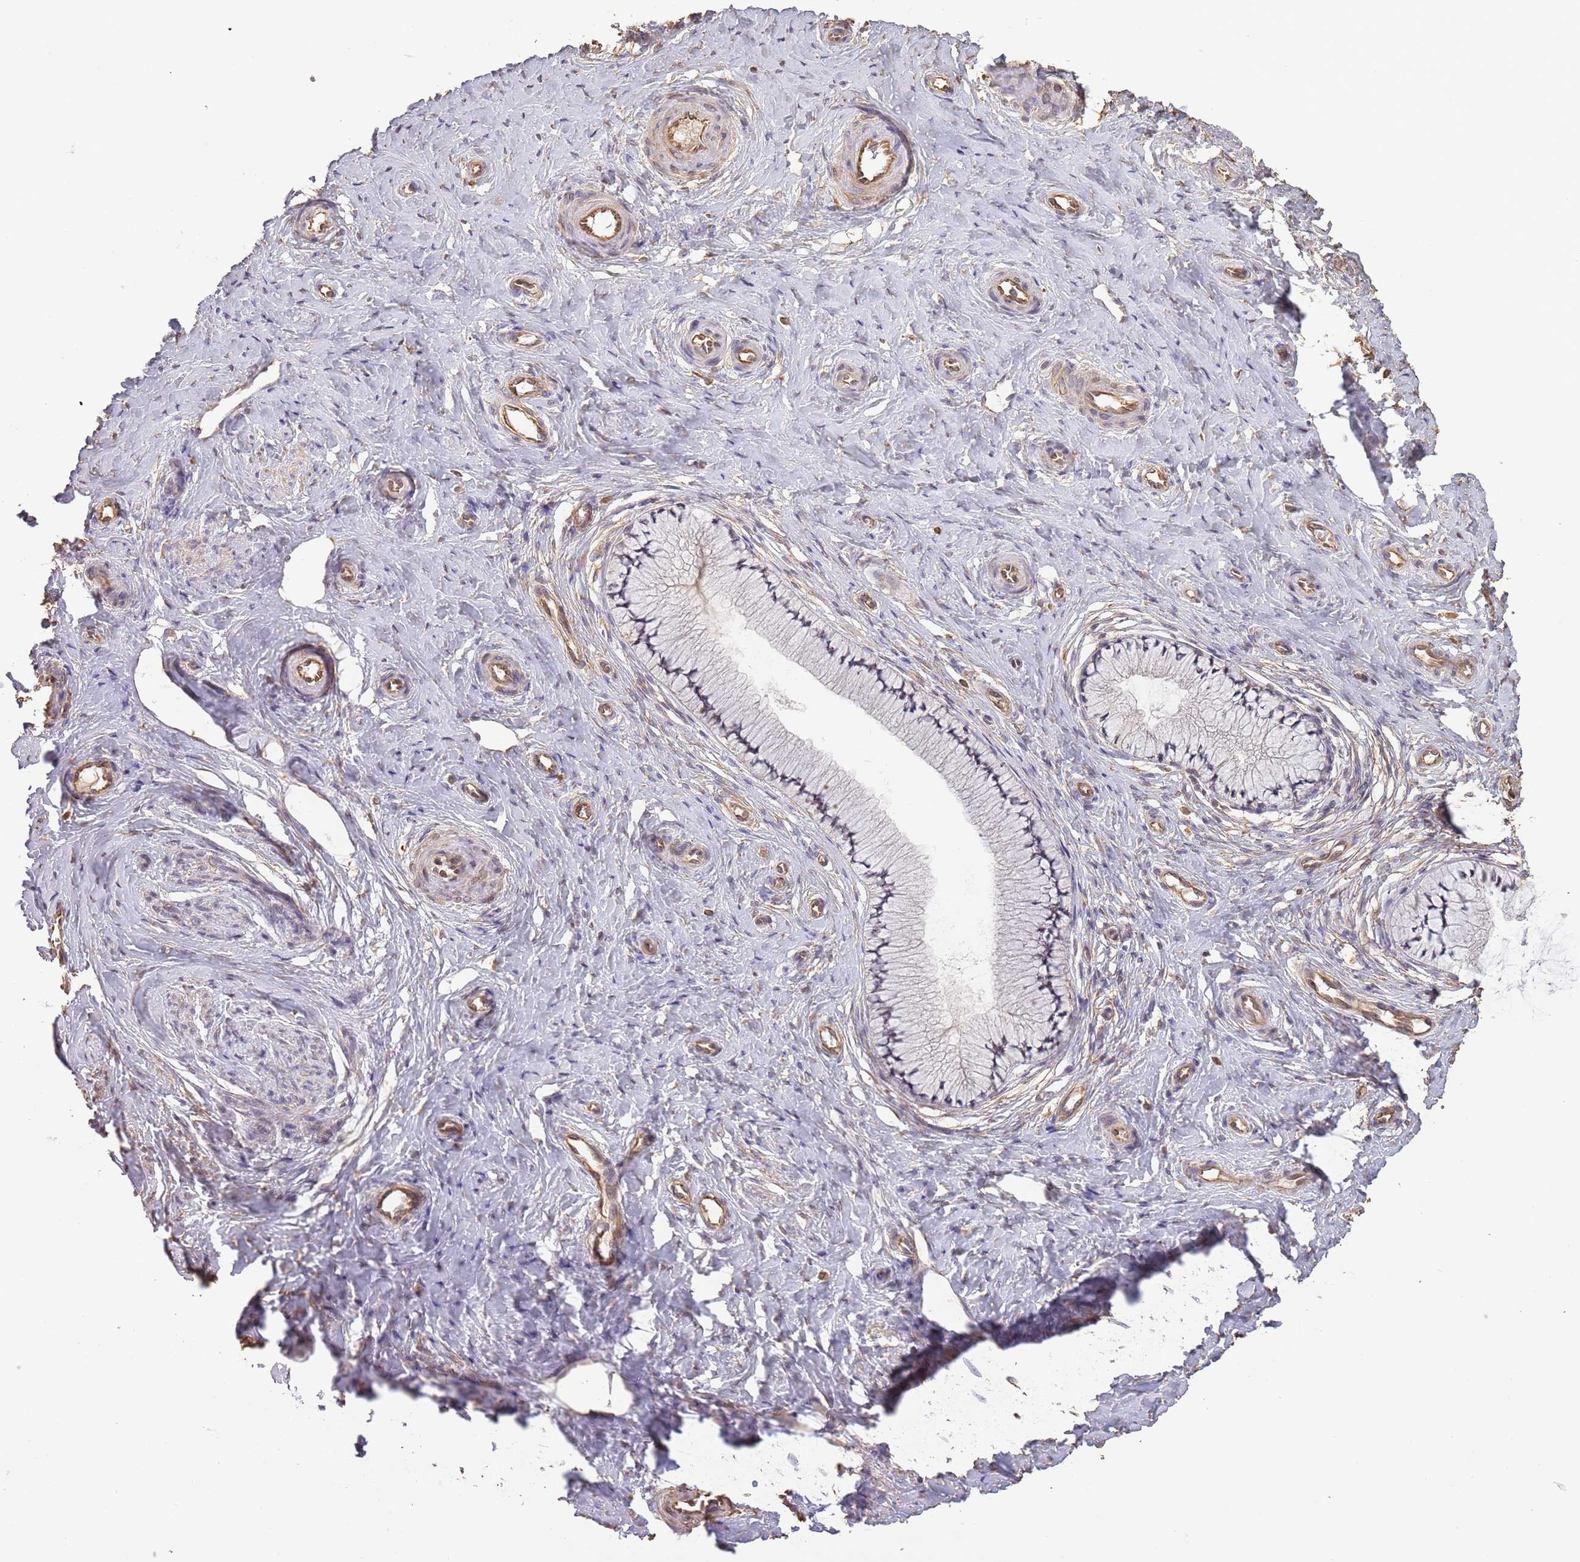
{"staining": {"intensity": "moderate", "quantity": "25%-75%", "location": "nuclear"}, "tissue": "cervix", "cell_type": "Glandular cells", "image_type": "normal", "snomed": [{"axis": "morphology", "description": "Normal tissue, NOS"}, {"axis": "topography", "description": "Cervix"}], "caption": "Cervix stained with a protein marker exhibits moderate staining in glandular cells.", "gene": "SURF2", "patient": {"sex": "female", "age": 36}}